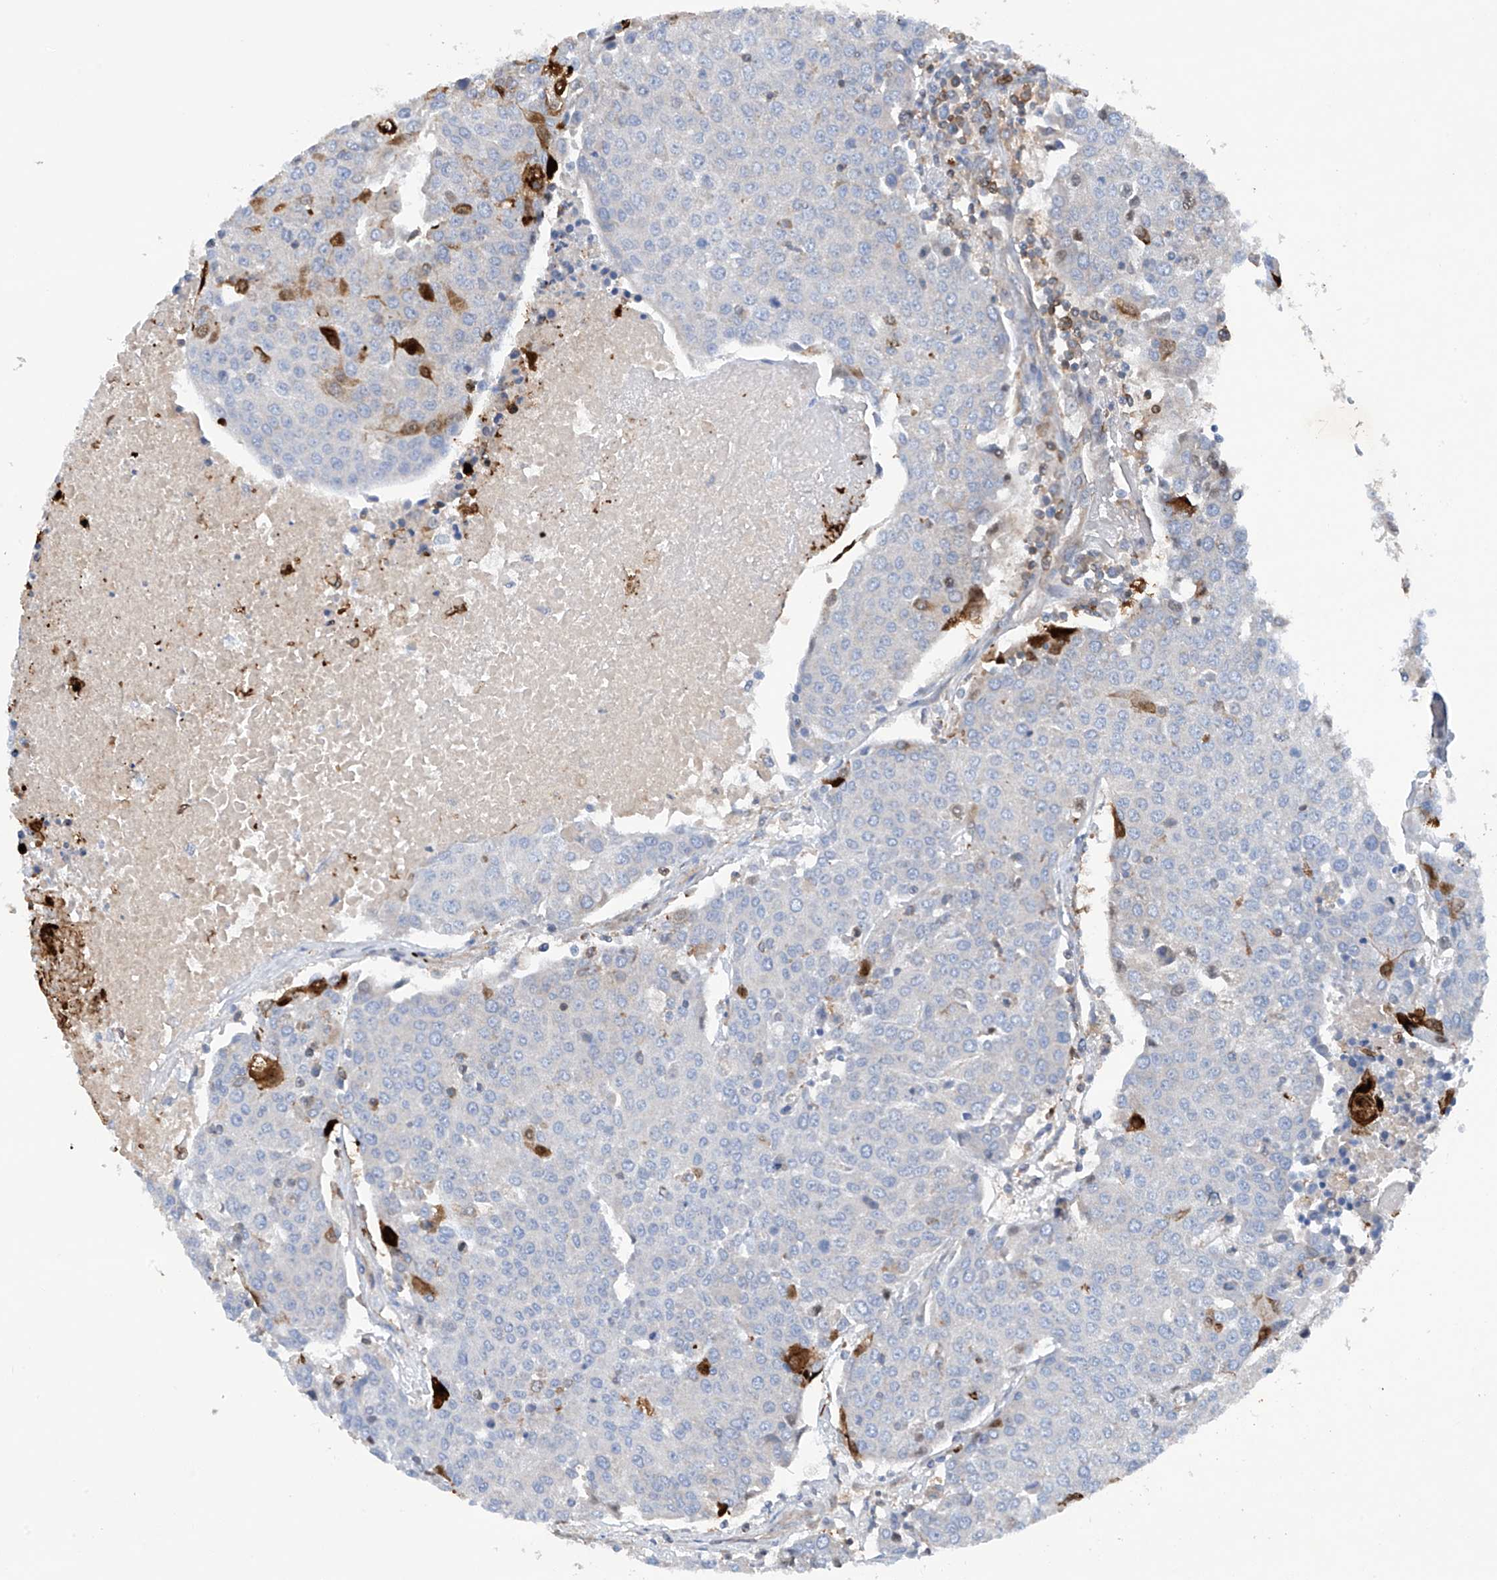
{"staining": {"intensity": "negative", "quantity": "none", "location": "none"}, "tissue": "urothelial cancer", "cell_type": "Tumor cells", "image_type": "cancer", "snomed": [{"axis": "morphology", "description": "Urothelial carcinoma, High grade"}, {"axis": "topography", "description": "Urinary bladder"}], "caption": "Micrograph shows no significant protein positivity in tumor cells of urothelial cancer.", "gene": "PHACTR2", "patient": {"sex": "female", "age": 85}}